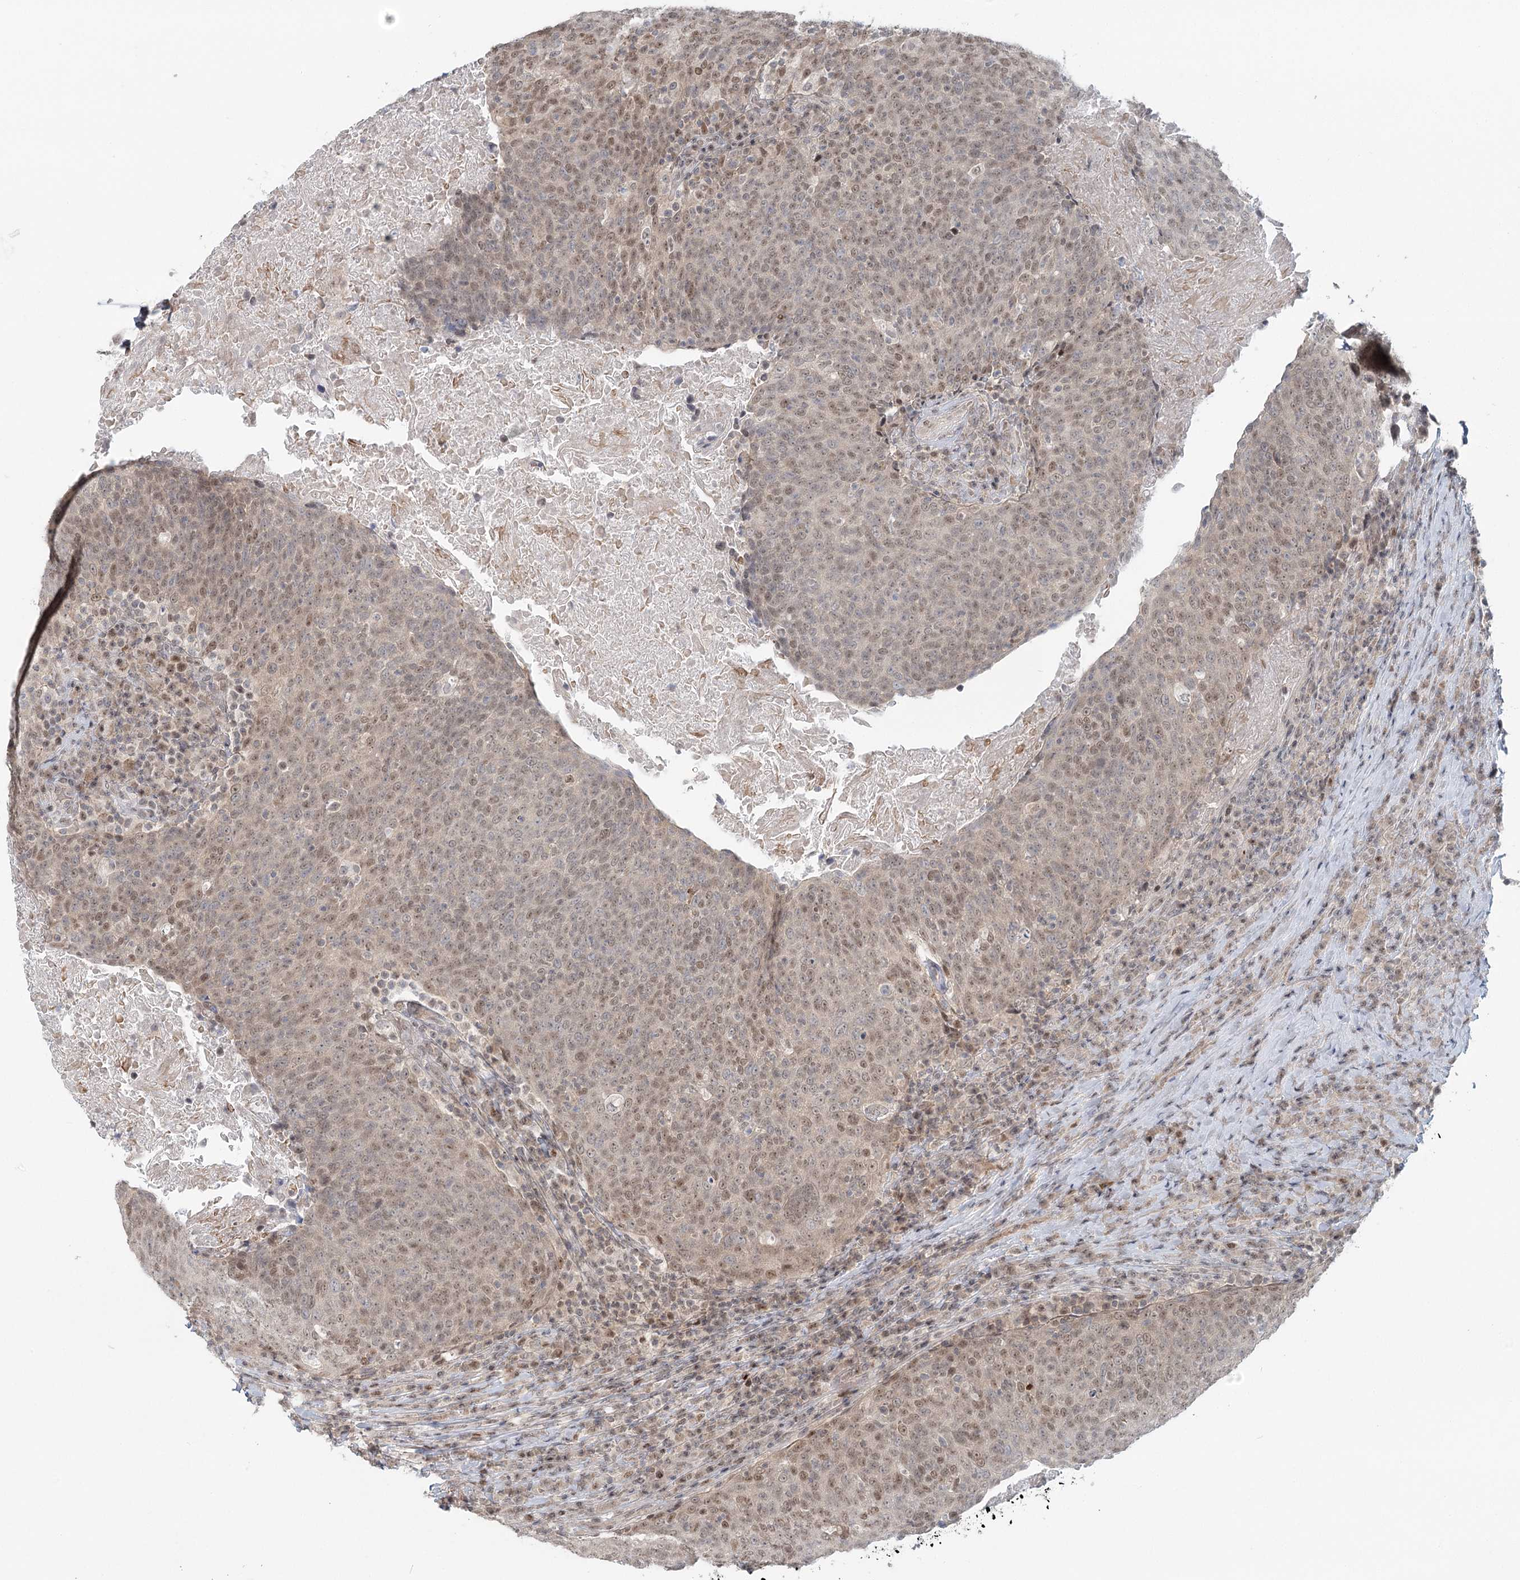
{"staining": {"intensity": "moderate", "quantity": ">75%", "location": "nuclear"}, "tissue": "head and neck cancer", "cell_type": "Tumor cells", "image_type": "cancer", "snomed": [{"axis": "morphology", "description": "Squamous cell carcinoma, NOS"}, {"axis": "morphology", "description": "Squamous cell carcinoma, metastatic, NOS"}, {"axis": "topography", "description": "Lymph node"}, {"axis": "topography", "description": "Head-Neck"}], "caption": "Tumor cells exhibit moderate nuclear expression in about >75% of cells in head and neck squamous cell carcinoma.", "gene": "R3HCC1L", "patient": {"sex": "male", "age": 62}}